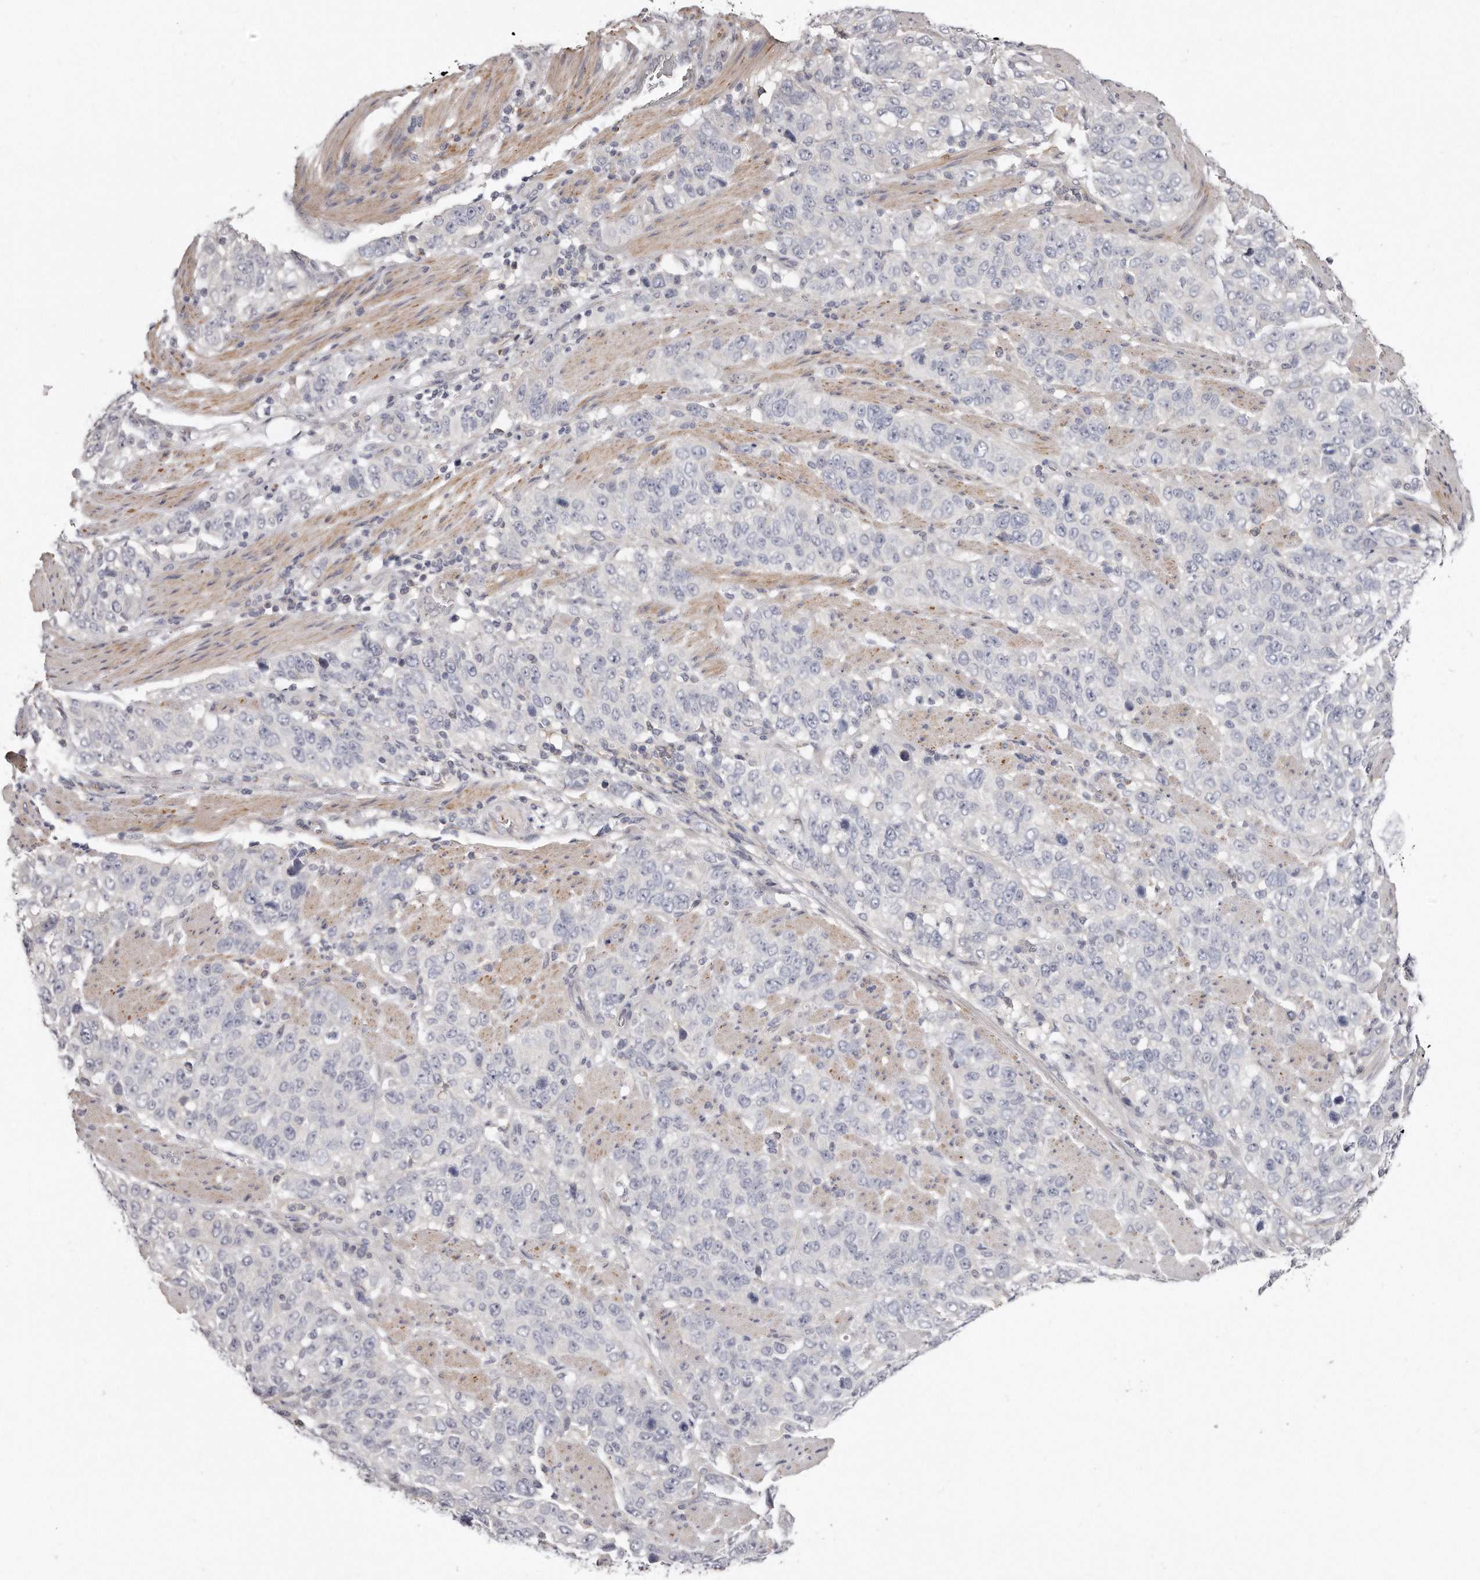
{"staining": {"intensity": "negative", "quantity": "none", "location": "none"}, "tissue": "stomach cancer", "cell_type": "Tumor cells", "image_type": "cancer", "snomed": [{"axis": "morphology", "description": "Adenocarcinoma, NOS"}, {"axis": "topography", "description": "Stomach"}], "caption": "The micrograph reveals no significant expression in tumor cells of stomach adenocarcinoma. (DAB (3,3'-diaminobenzidine) IHC with hematoxylin counter stain).", "gene": "TTLL4", "patient": {"sex": "male", "age": 48}}